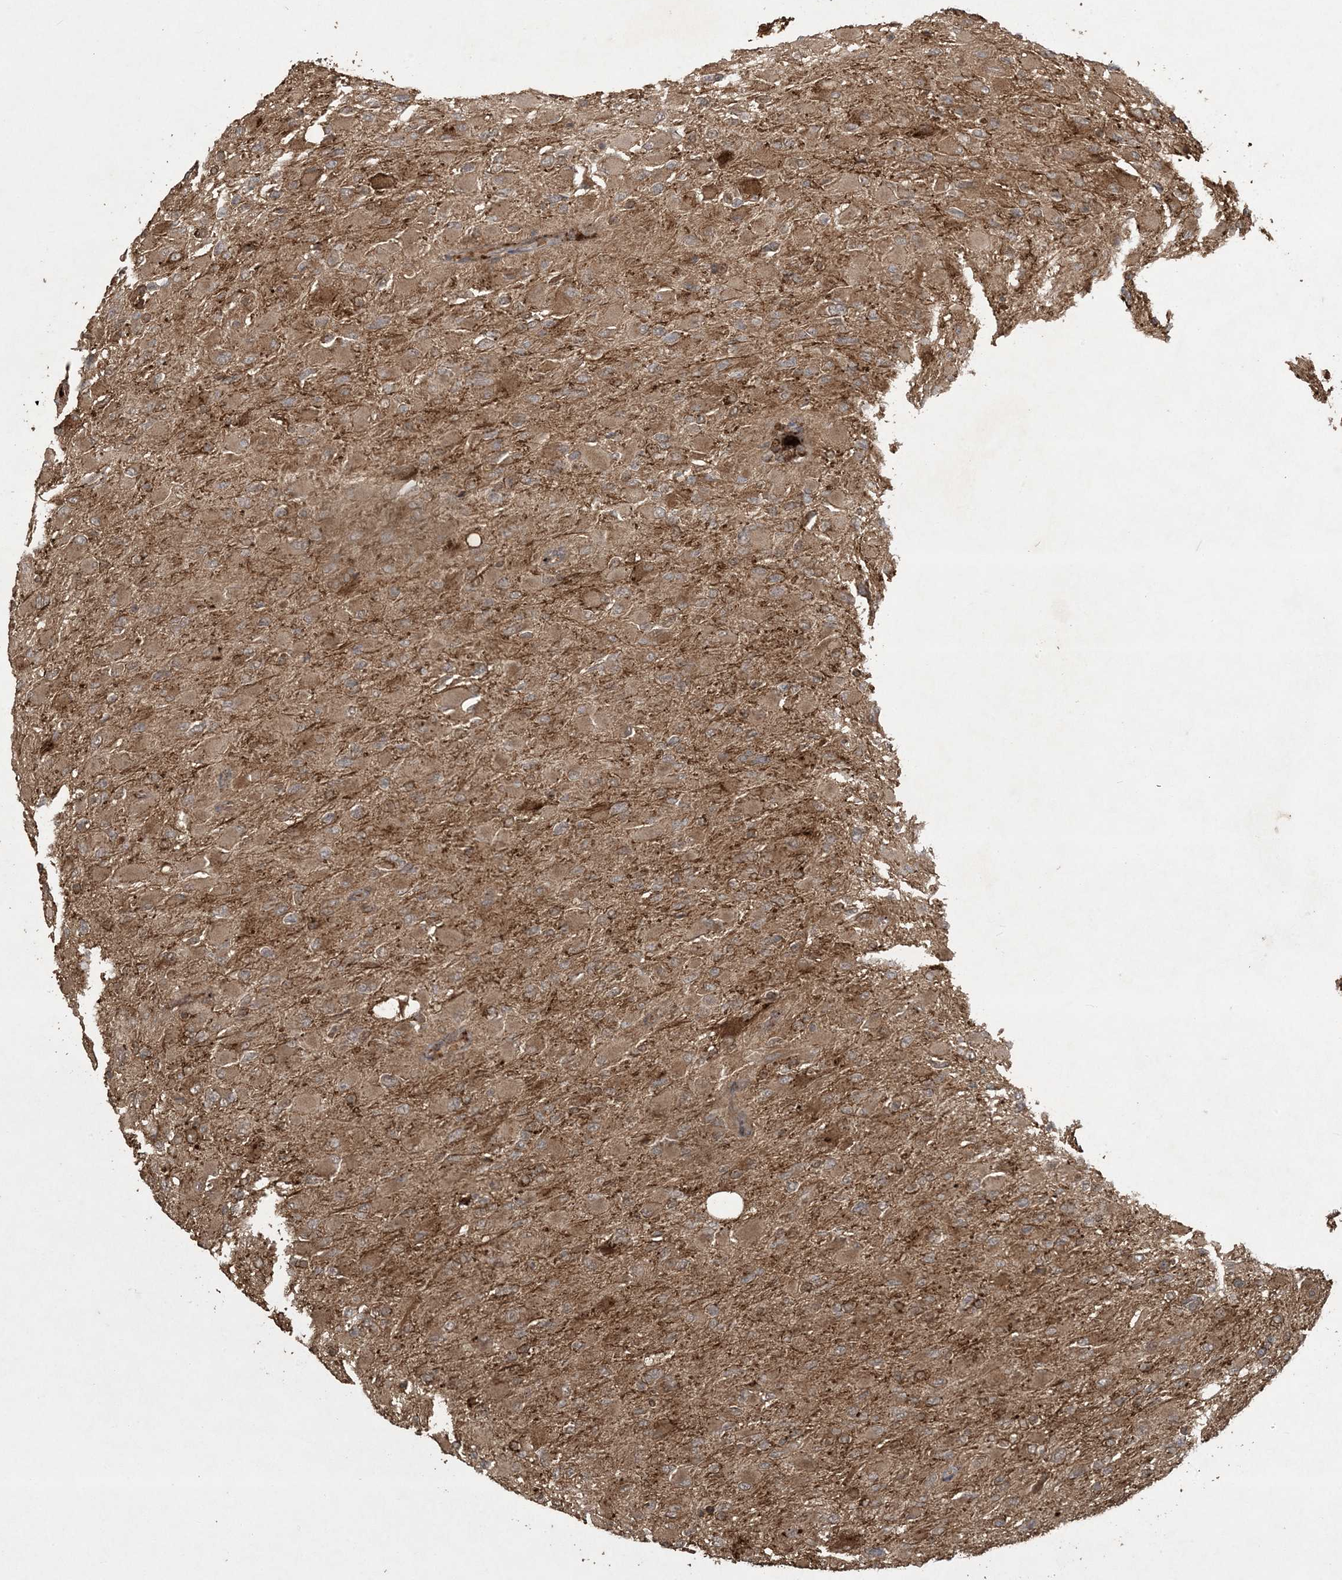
{"staining": {"intensity": "moderate", "quantity": ">75%", "location": "cytoplasmic/membranous"}, "tissue": "glioma", "cell_type": "Tumor cells", "image_type": "cancer", "snomed": [{"axis": "morphology", "description": "Glioma, malignant, High grade"}, {"axis": "topography", "description": "Cerebral cortex"}], "caption": "Immunohistochemical staining of glioma shows medium levels of moderate cytoplasmic/membranous positivity in approximately >75% of tumor cells.", "gene": "EFCAB8", "patient": {"sex": "female", "age": 36}}